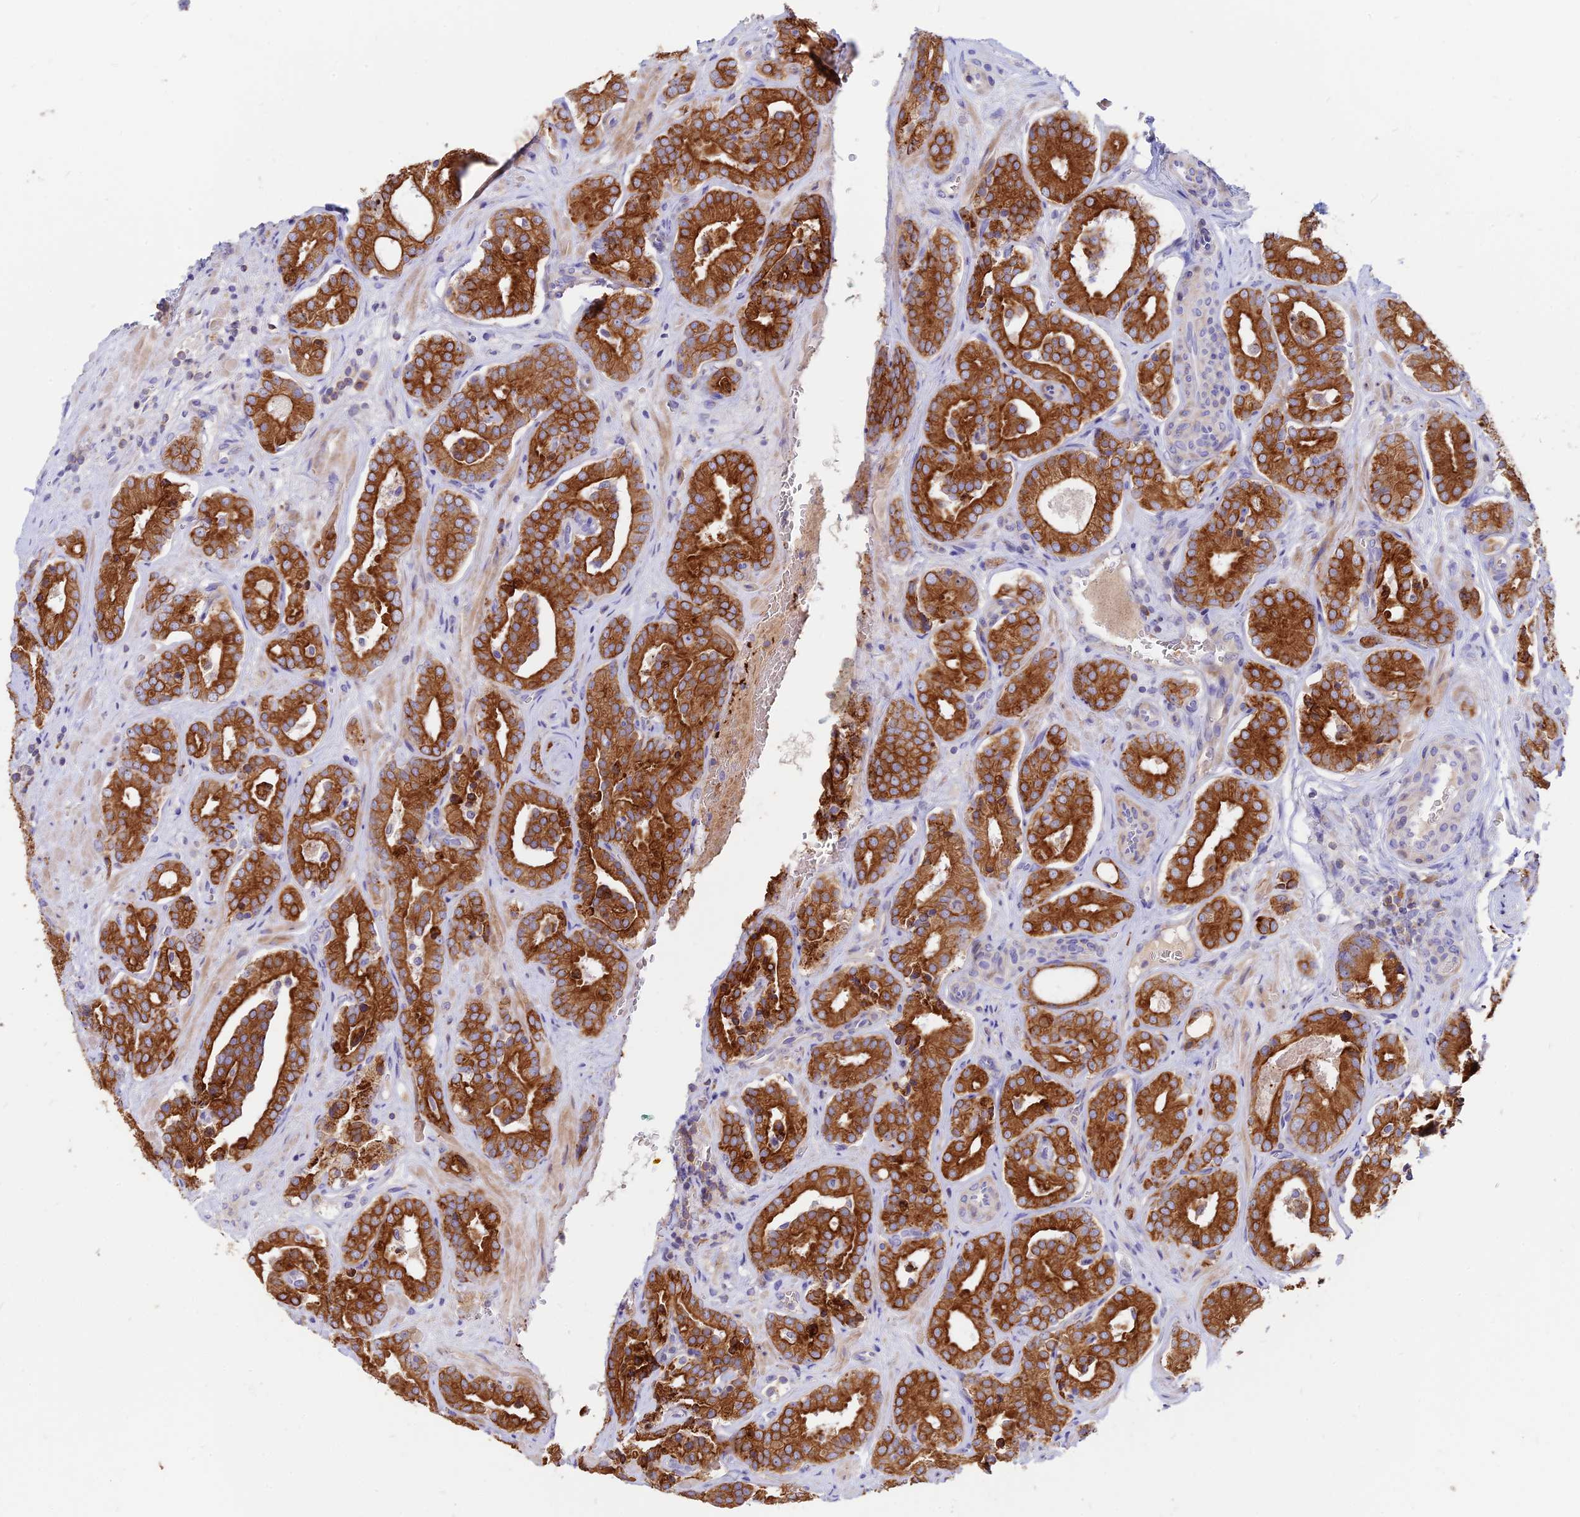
{"staining": {"intensity": "strong", "quantity": ">75%", "location": "cytoplasmic/membranous"}, "tissue": "prostate cancer", "cell_type": "Tumor cells", "image_type": "cancer", "snomed": [{"axis": "morphology", "description": "Adenocarcinoma, High grade"}, {"axis": "topography", "description": "Prostate"}], "caption": "The photomicrograph demonstrates a brown stain indicating the presence of a protein in the cytoplasmic/membranous of tumor cells in prostate cancer (adenocarcinoma (high-grade)).", "gene": "DENND2D", "patient": {"sex": "male", "age": 66}}